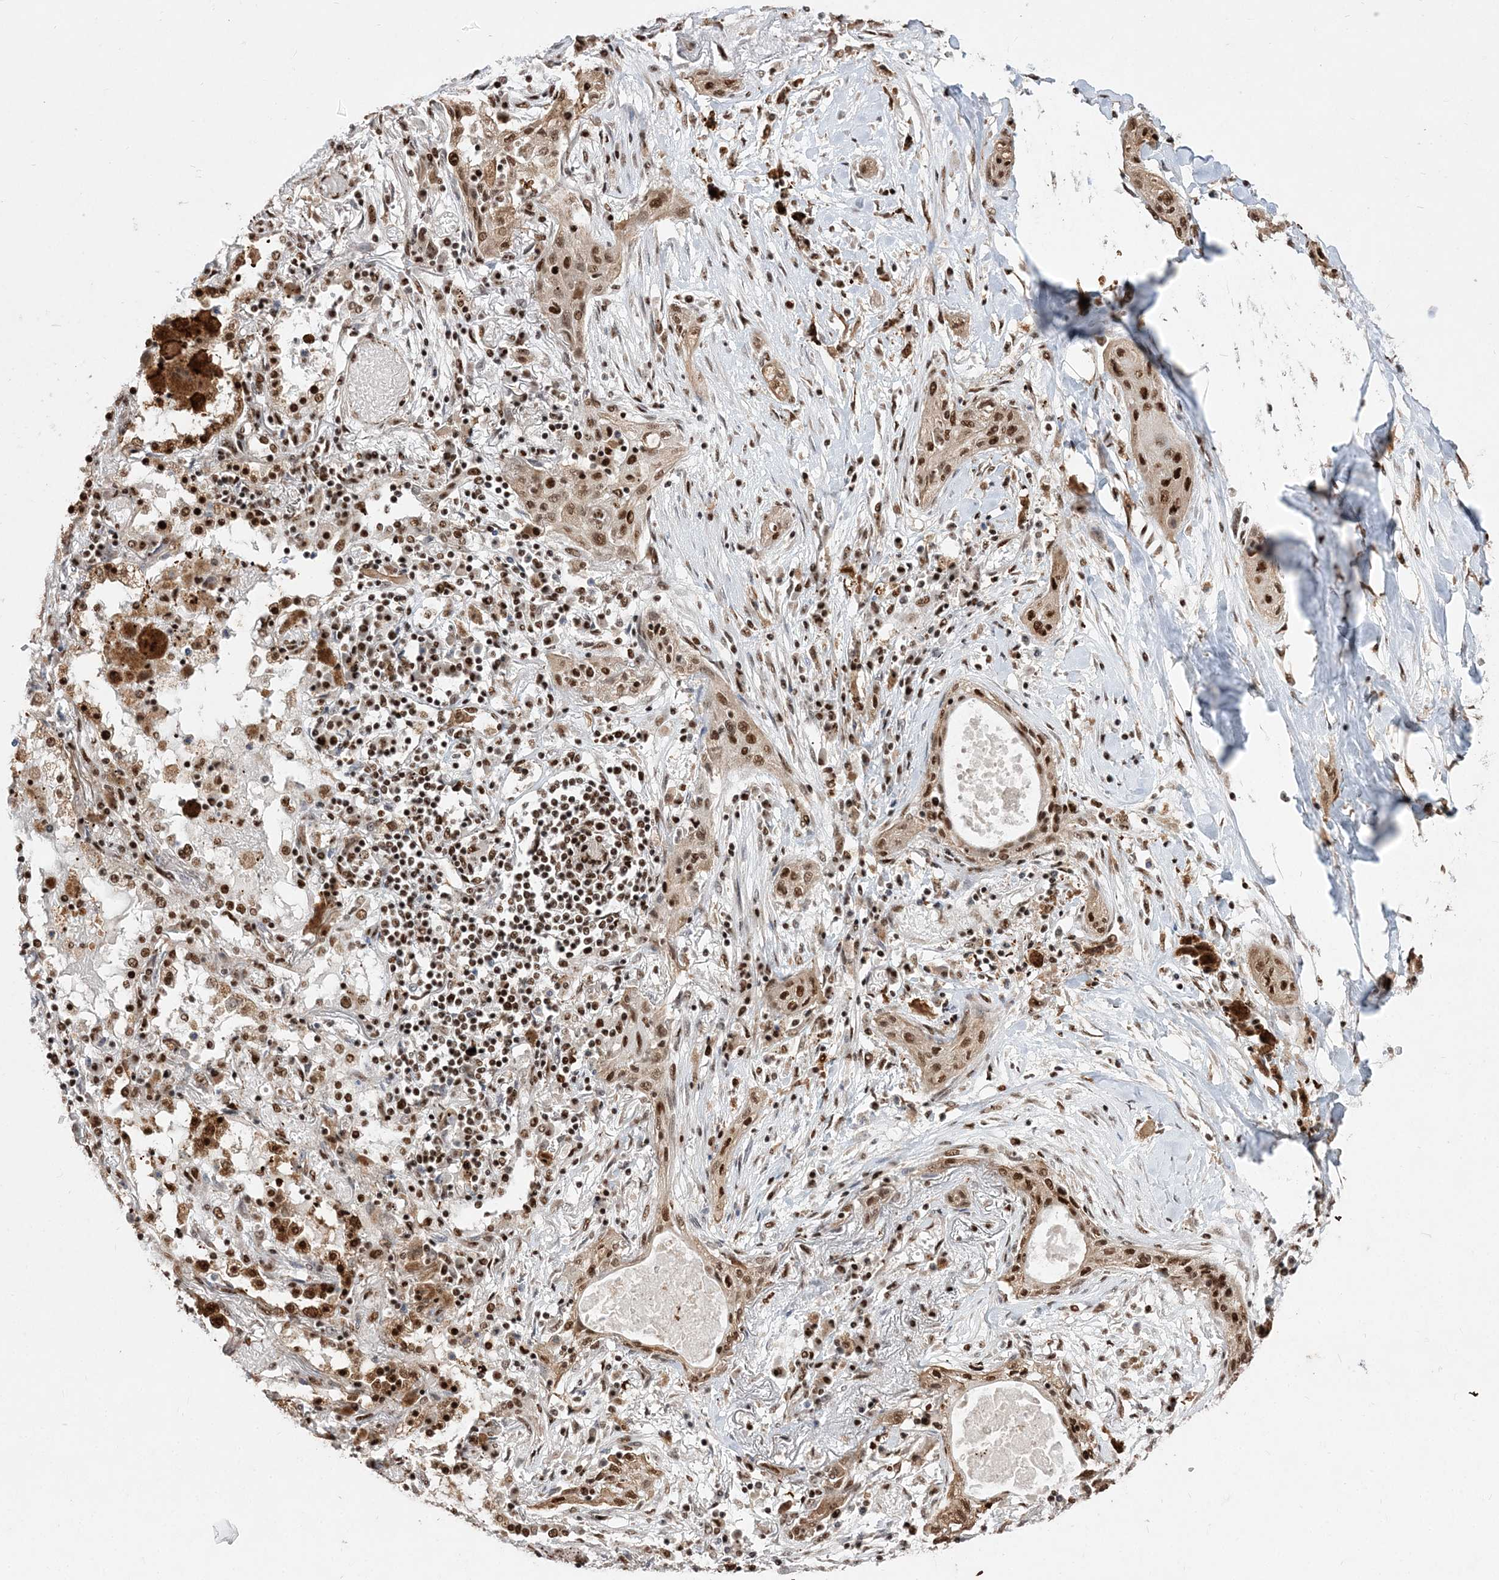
{"staining": {"intensity": "moderate", "quantity": ">75%", "location": "nuclear"}, "tissue": "lung cancer", "cell_type": "Tumor cells", "image_type": "cancer", "snomed": [{"axis": "morphology", "description": "Squamous cell carcinoma, NOS"}, {"axis": "topography", "description": "Lung"}], "caption": "The photomicrograph exhibits staining of lung cancer (squamous cell carcinoma), revealing moderate nuclear protein staining (brown color) within tumor cells.", "gene": "RBM17", "patient": {"sex": "female", "age": 47}}